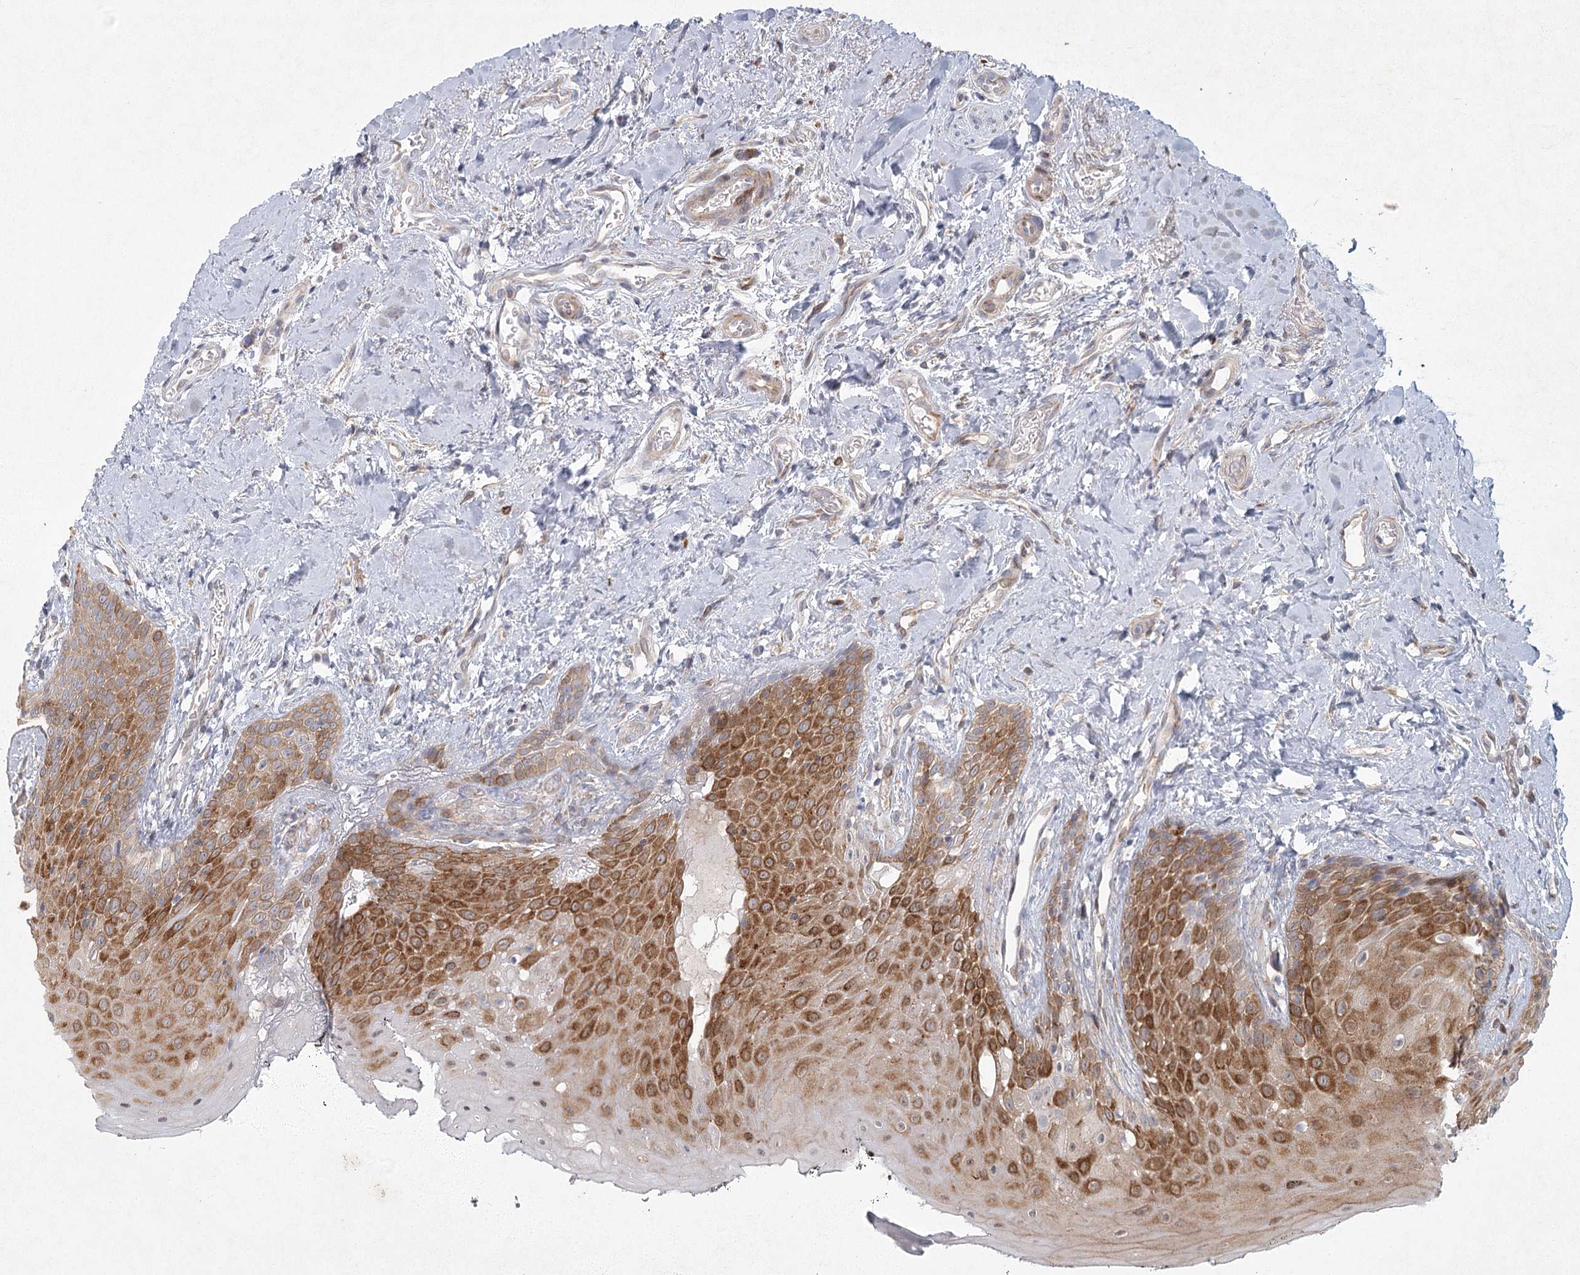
{"staining": {"intensity": "strong", "quantity": "25%-75%", "location": "cytoplasmic/membranous"}, "tissue": "oral mucosa", "cell_type": "Squamous epithelial cells", "image_type": "normal", "snomed": [{"axis": "morphology", "description": "Normal tissue, NOS"}, {"axis": "topography", "description": "Oral tissue"}], "caption": "The image demonstrates a brown stain indicating the presence of a protein in the cytoplasmic/membranous of squamous epithelial cells in oral mucosa.", "gene": "FAM110C", "patient": {"sex": "male", "age": 74}}